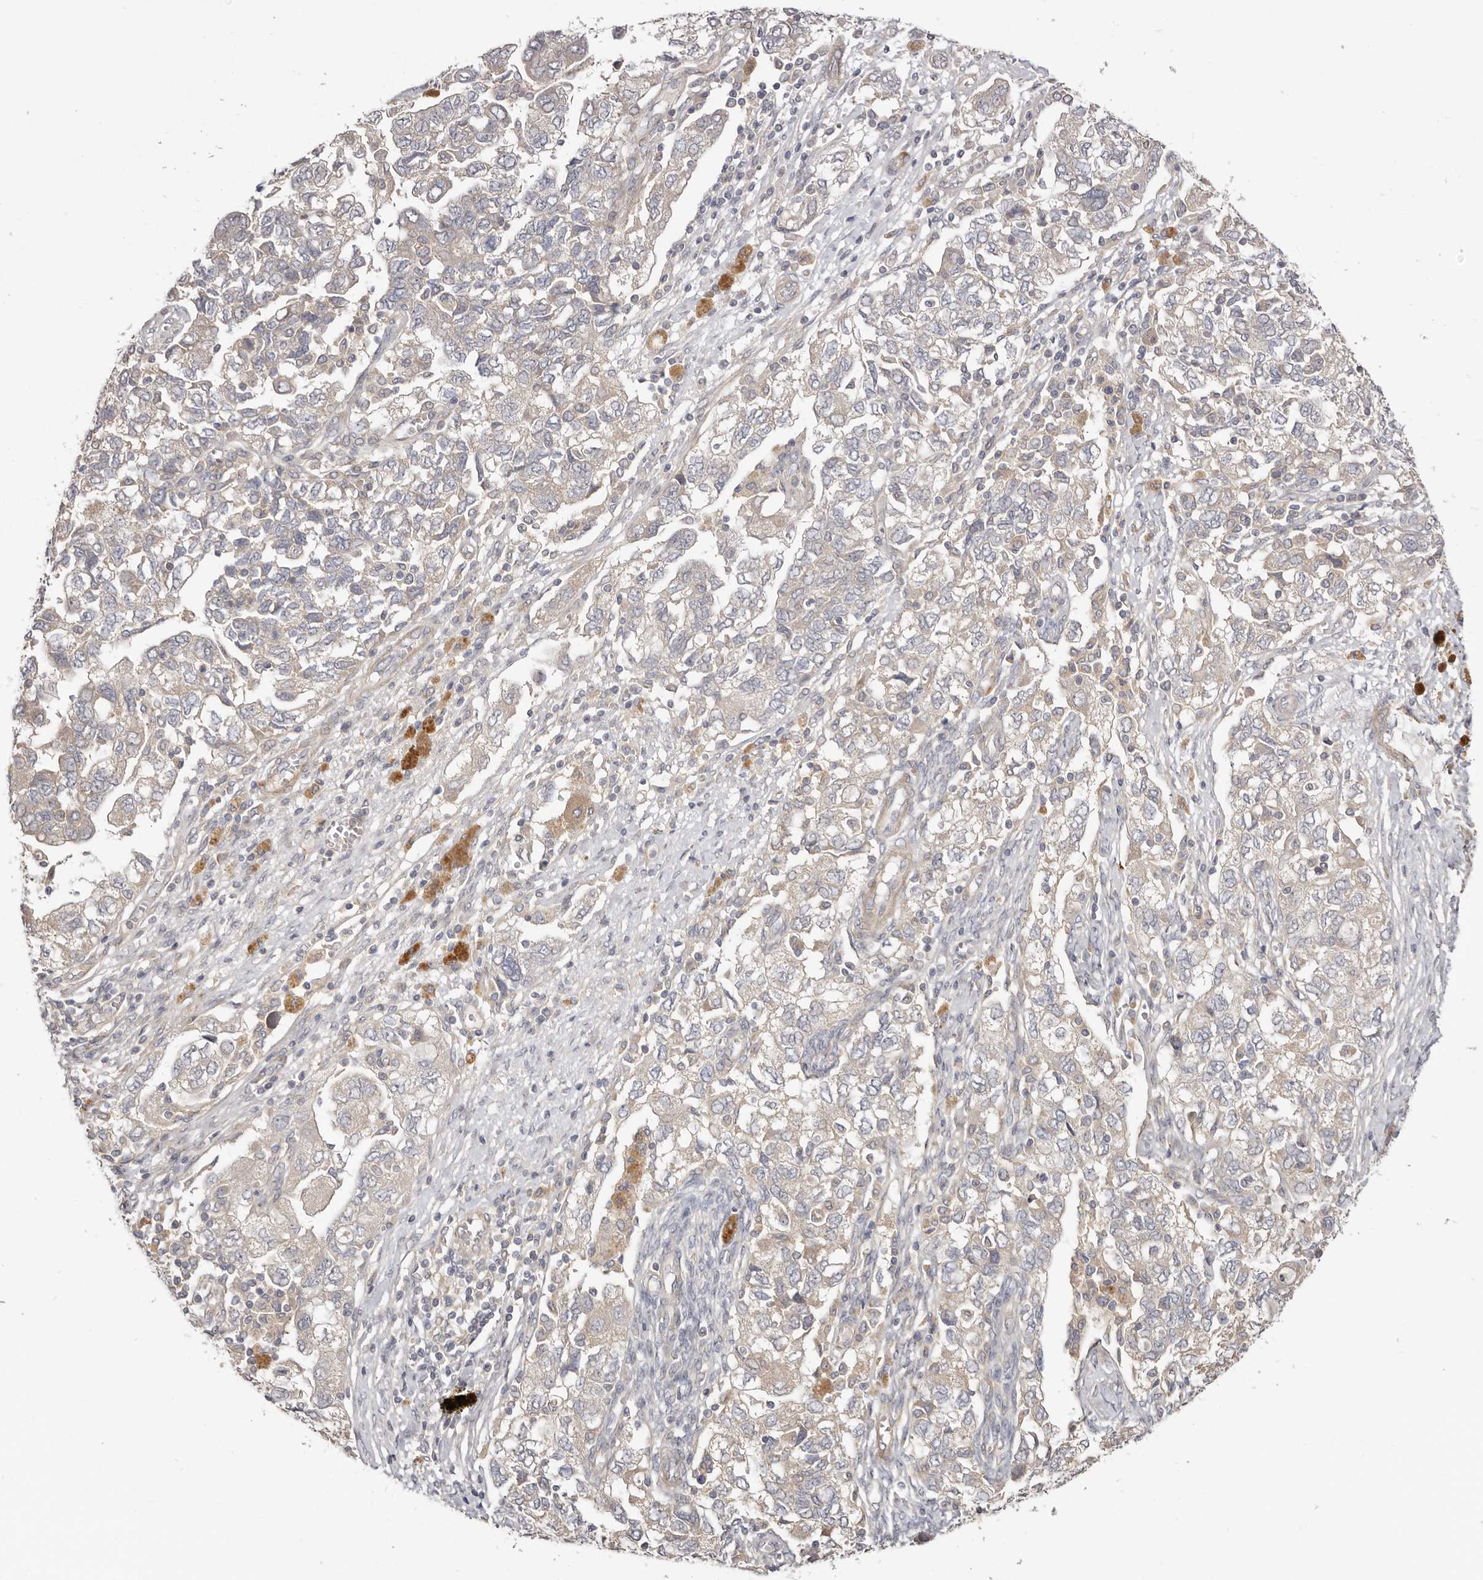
{"staining": {"intensity": "negative", "quantity": "none", "location": "none"}, "tissue": "ovarian cancer", "cell_type": "Tumor cells", "image_type": "cancer", "snomed": [{"axis": "morphology", "description": "Carcinoma, NOS"}, {"axis": "morphology", "description": "Cystadenocarcinoma, serous, NOS"}, {"axis": "topography", "description": "Ovary"}], "caption": "Serous cystadenocarcinoma (ovarian) stained for a protein using immunohistochemistry (IHC) demonstrates no staining tumor cells.", "gene": "ADAMTS9", "patient": {"sex": "female", "age": 69}}